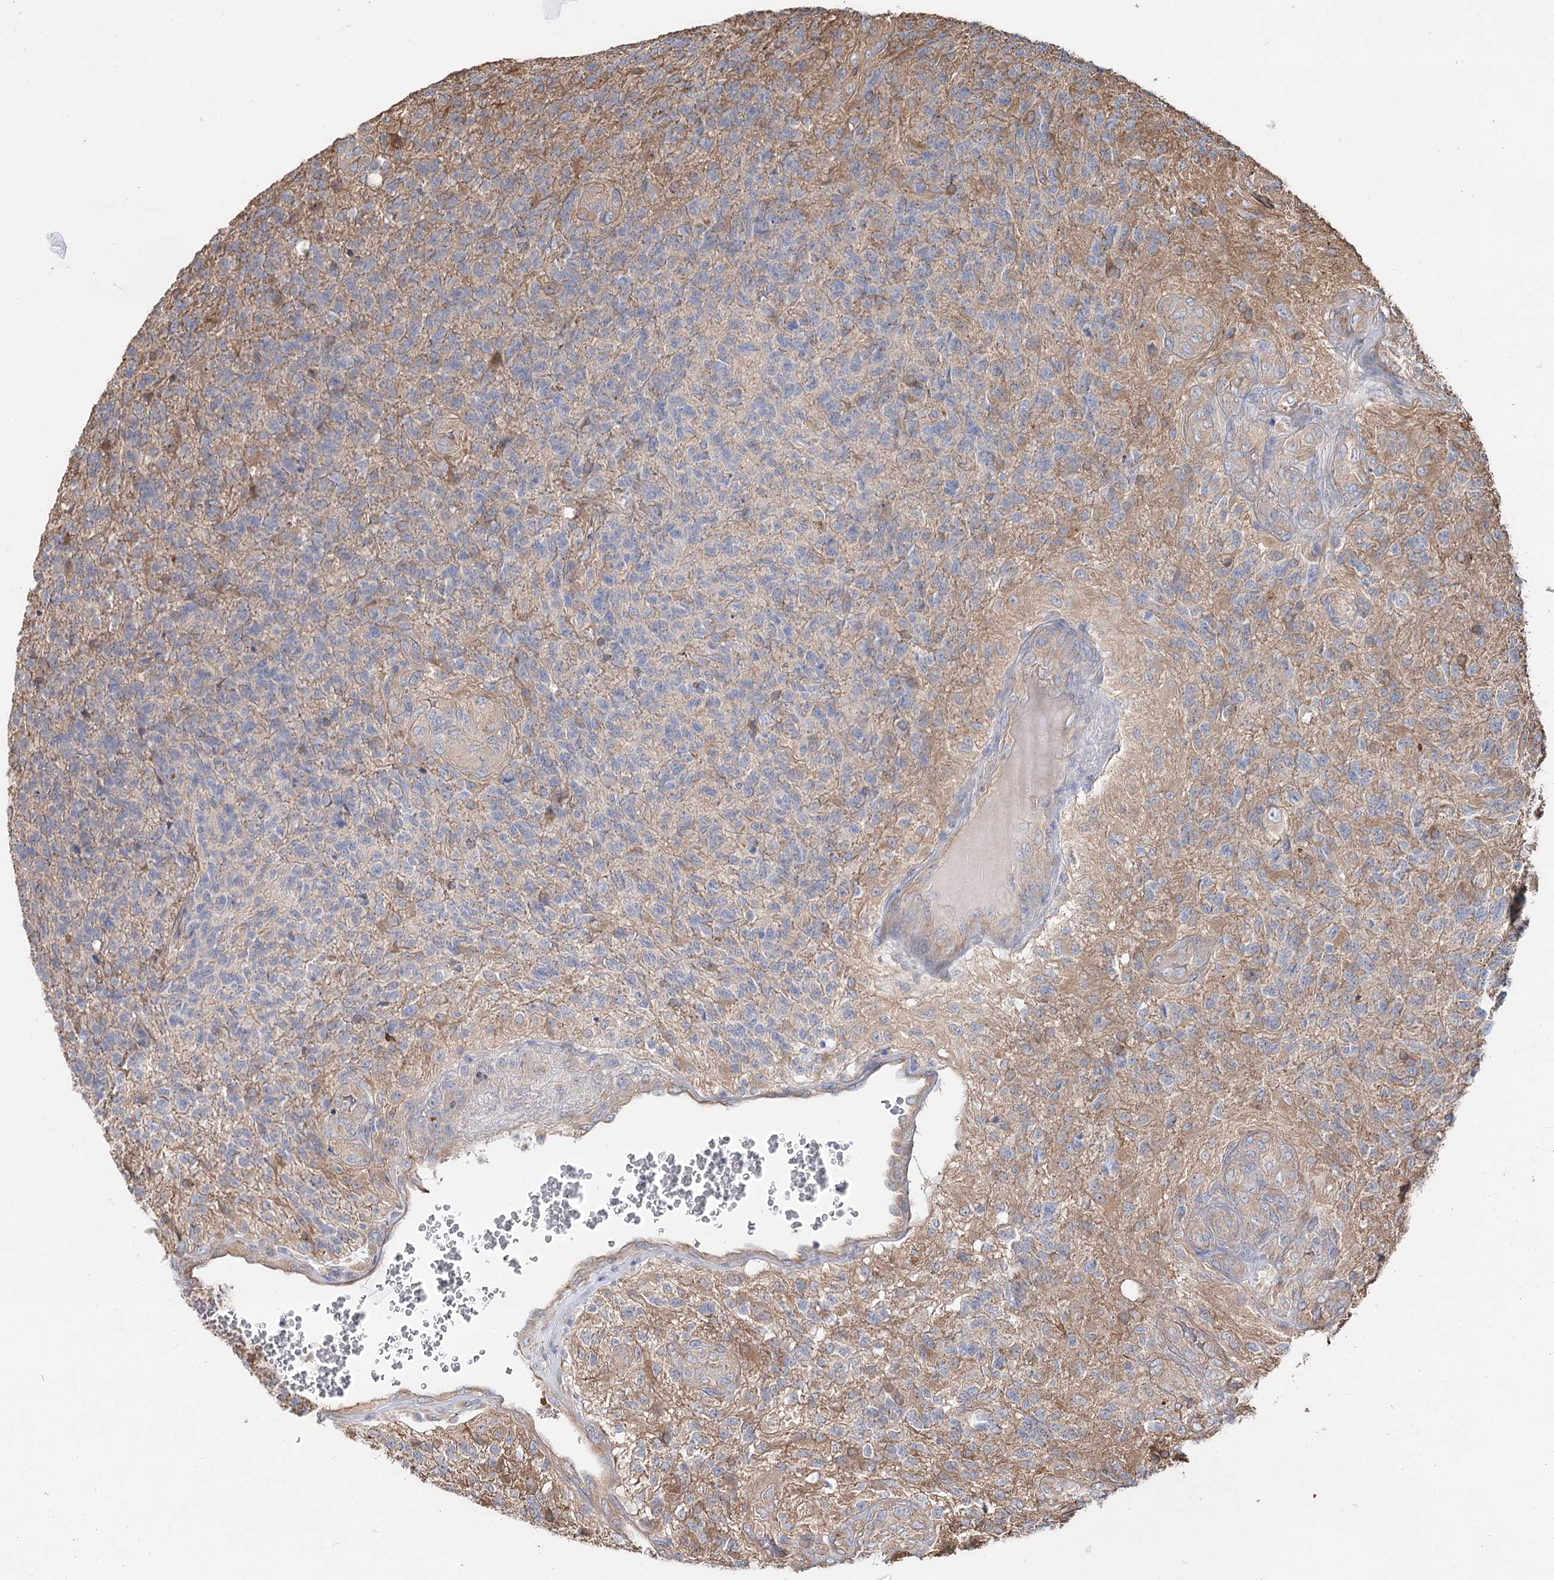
{"staining": {"intensity": "weak", "quantity": "<25%", "location": "cytoplasmic/membranous"}, "tissue": "glioma", "cell_type": "Tumor cells", "image_type": "cancer", "snomed": [{"axis": "morphology", "description": "Glioma, malignant, High grade"}, {"axis": "topography", "description": "Brain"}], "caption": "This is an immunohistochemistry (IHC) photomicrograph of human malignant high-grade glioma. There is no expression in tumor cells.", "gene": "SPART", "patient": {"sex": "male", "age": 56}}